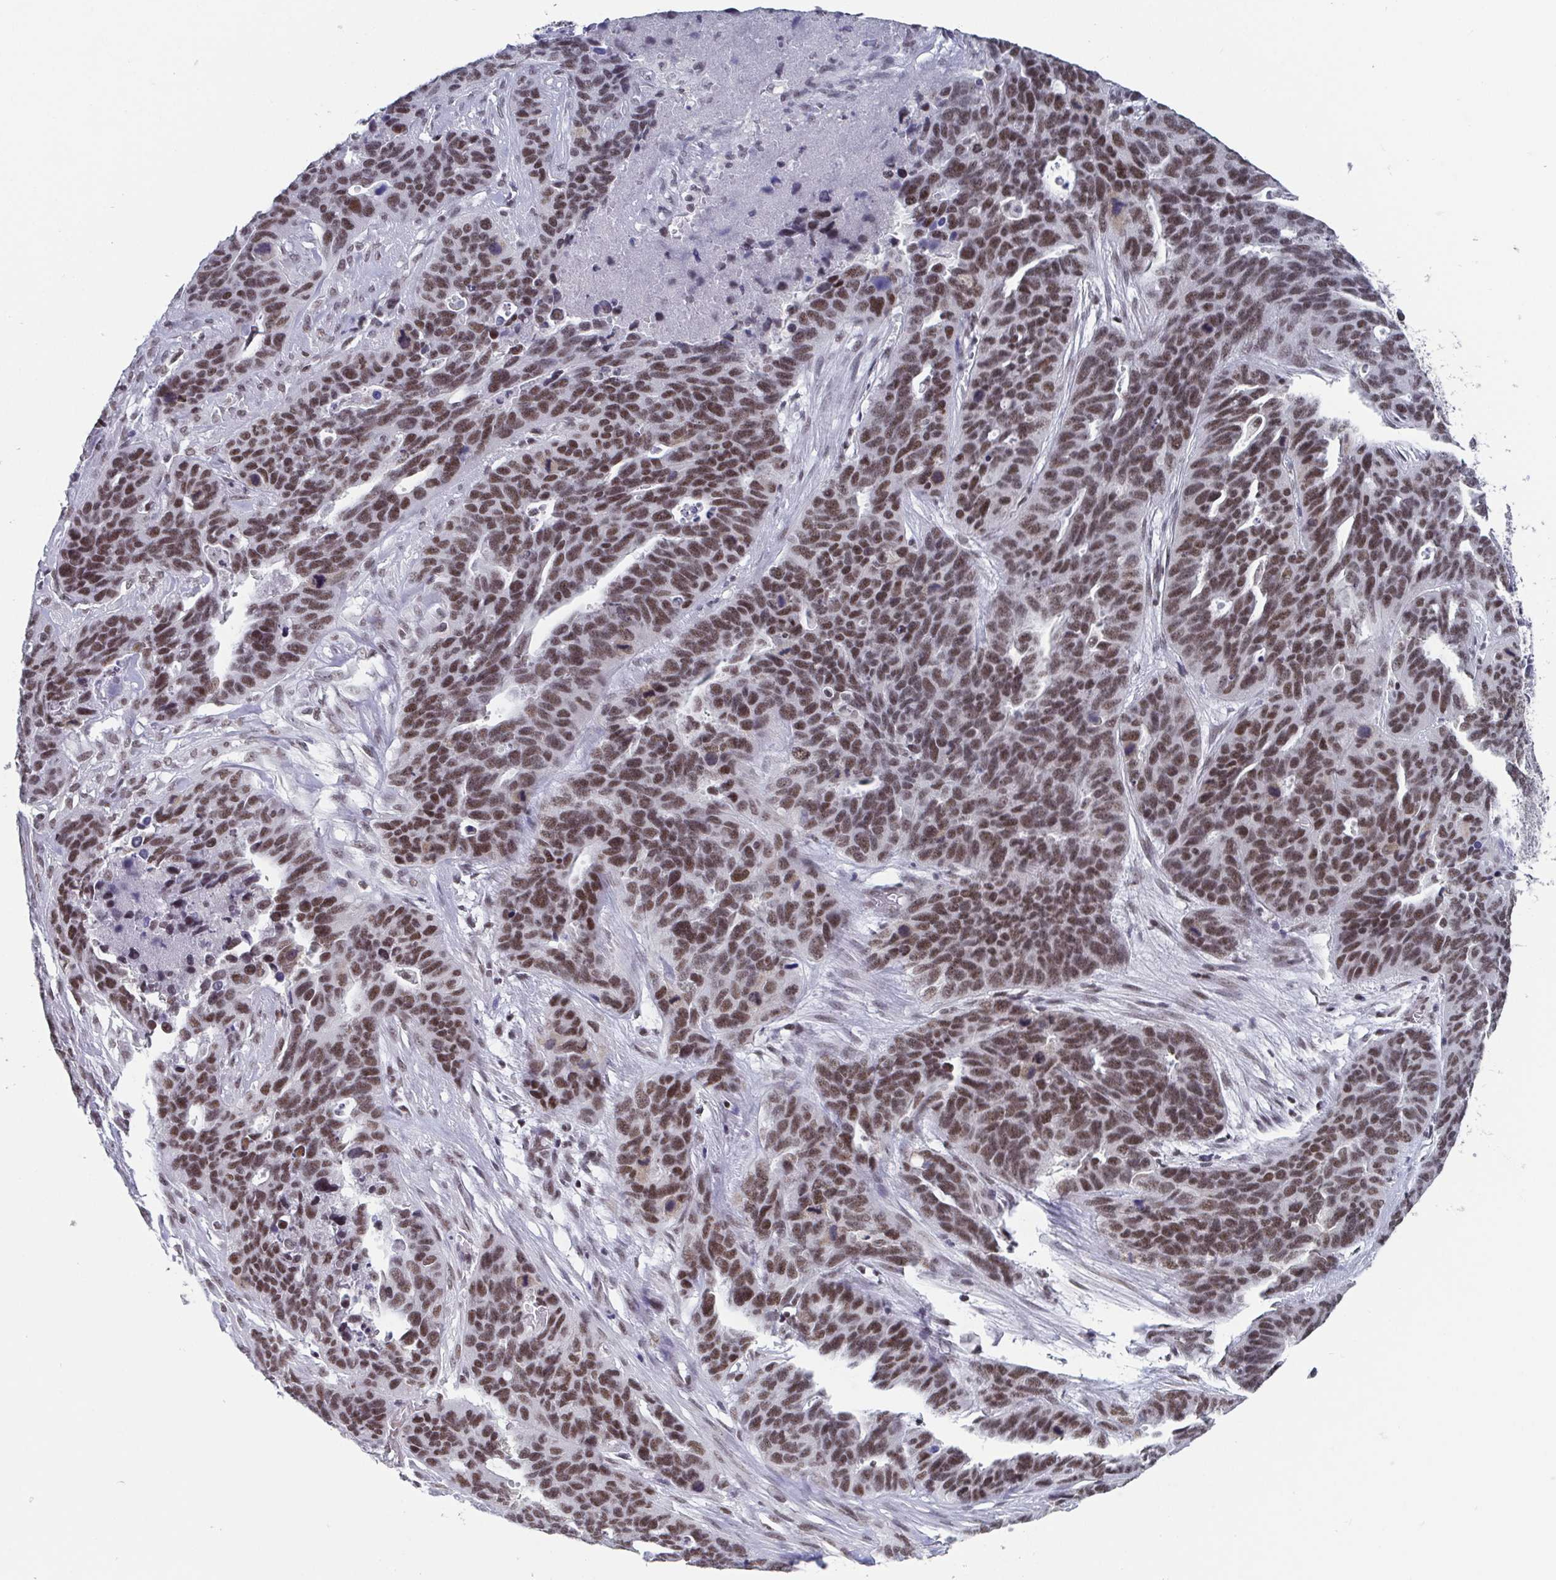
{"staining": {"intensity": "moderate", "quantity": ">75%", "location": "nuclear"}, "tissue": "ovarian cancer", "cell_type": "Tumor cells", "image_type": "cancer", "snomed": [{"axis": "morphology", "description": "Cystadenocarcinoma, serous, NOS"}, {"axis": "topography", "description": "Ovary"}], "caption": "A high-resolution image shows immunohistochemistry (IHC) staining of serous cystadenocarcinoma (ovarian), which shows moderate nuclear expression in approximately >75% of tumor cells.", "gene": "CTCF", "patient": {"sex": "female", "age": 64}}